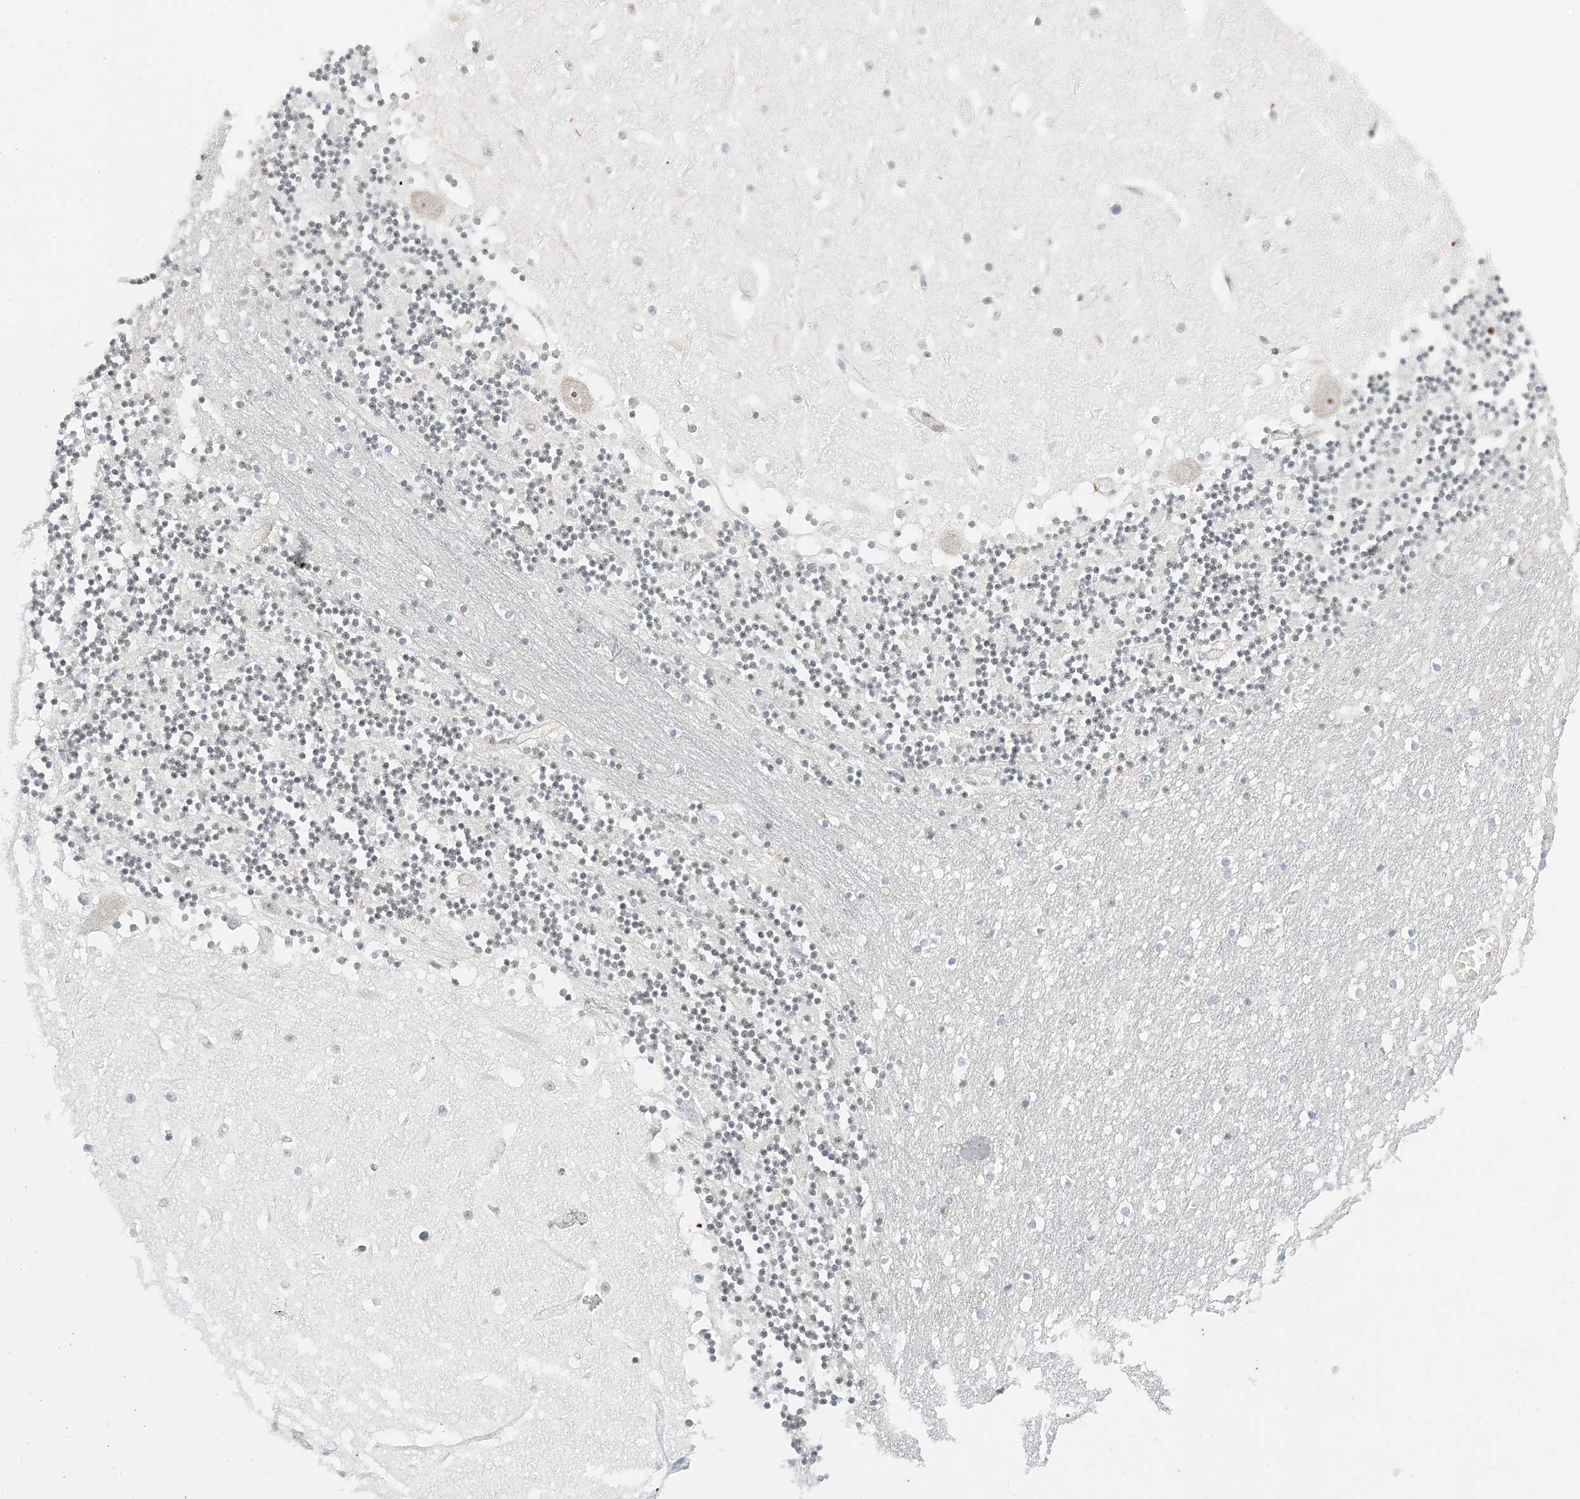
{"staining": {"intensity": "negative", "quantity": "none", "location": "none"}, "tissue": "cerebellum", "cell_type": "Cells in granular layer", "image_type": "normal", "snomed": [{"axis": "morphology", "description": "Normal tissue, NOS"}, {"axis": "topography", "description": "Cerebellum"}], "caption": "This is an immunohistochemistry micrograph of normal human cerebellum. There is no expression in cells in granular layer.", "gene": "RAC1", "patient": {"sex": "female", "age": 28}}